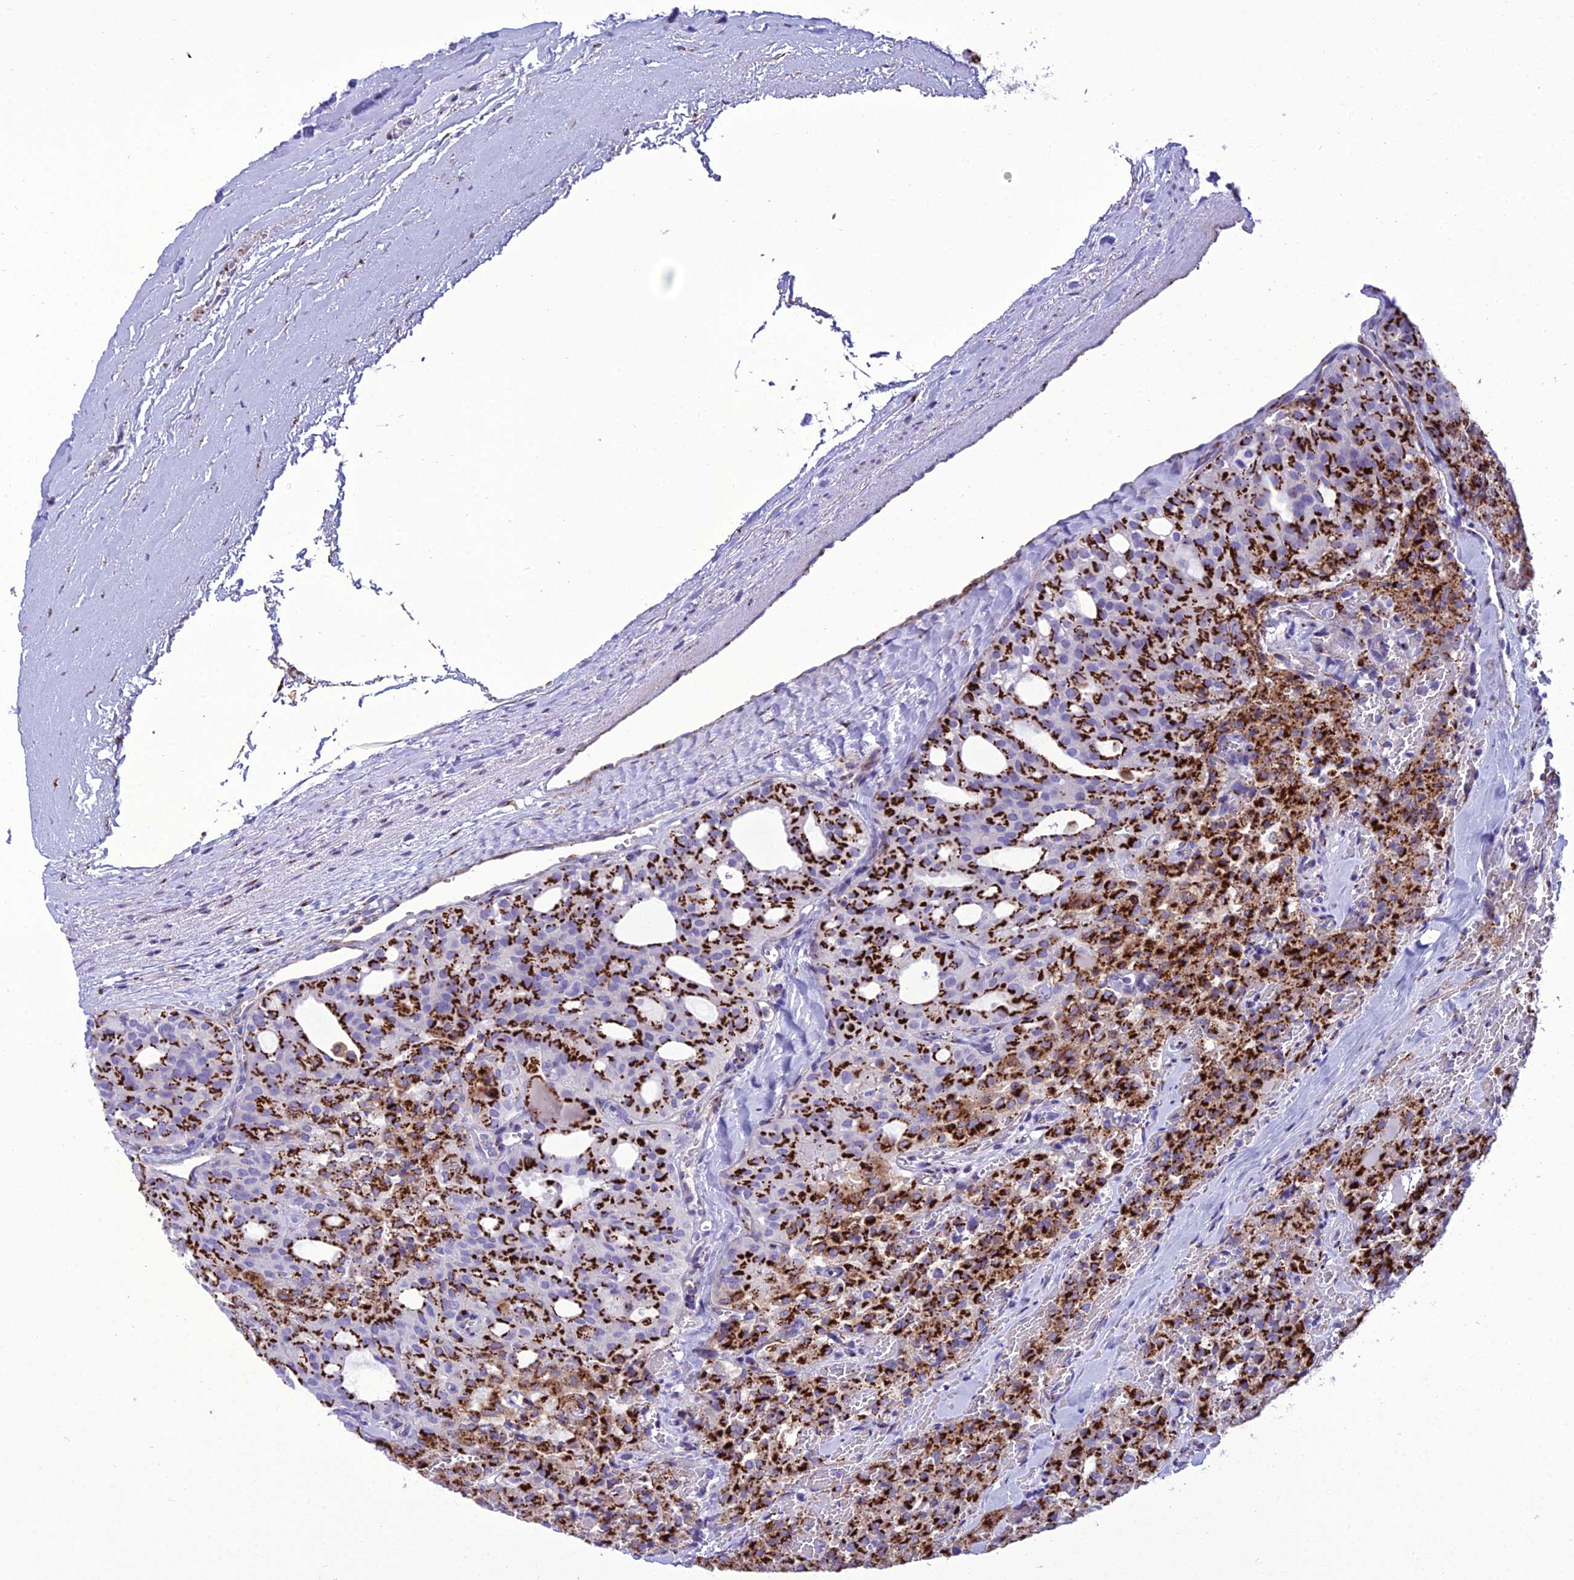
{"staining": {"intensity": "strong", "quantity": ">75%", "location": "cytoplasmic/membranous"}, "tissue": "thyroid cancer", "cell_type": "Tumor cells", "image_type": "cancer", "snomed": [{"axis": "morphology", "description": "Follicular adenoma carcinoma, NOS"}, {"axis": "topography", "description": "Thyroid gland"}], "caption": "Immunohistochemistry (IHC) image of thyroid cancer stained for a protein (brown), which reveals high levels of strong cytoplasmic/membranous staining in approximately >75% of tumor cells.", "gene": "GOLM2", "patient": {"sex": "male", "age": 75}}